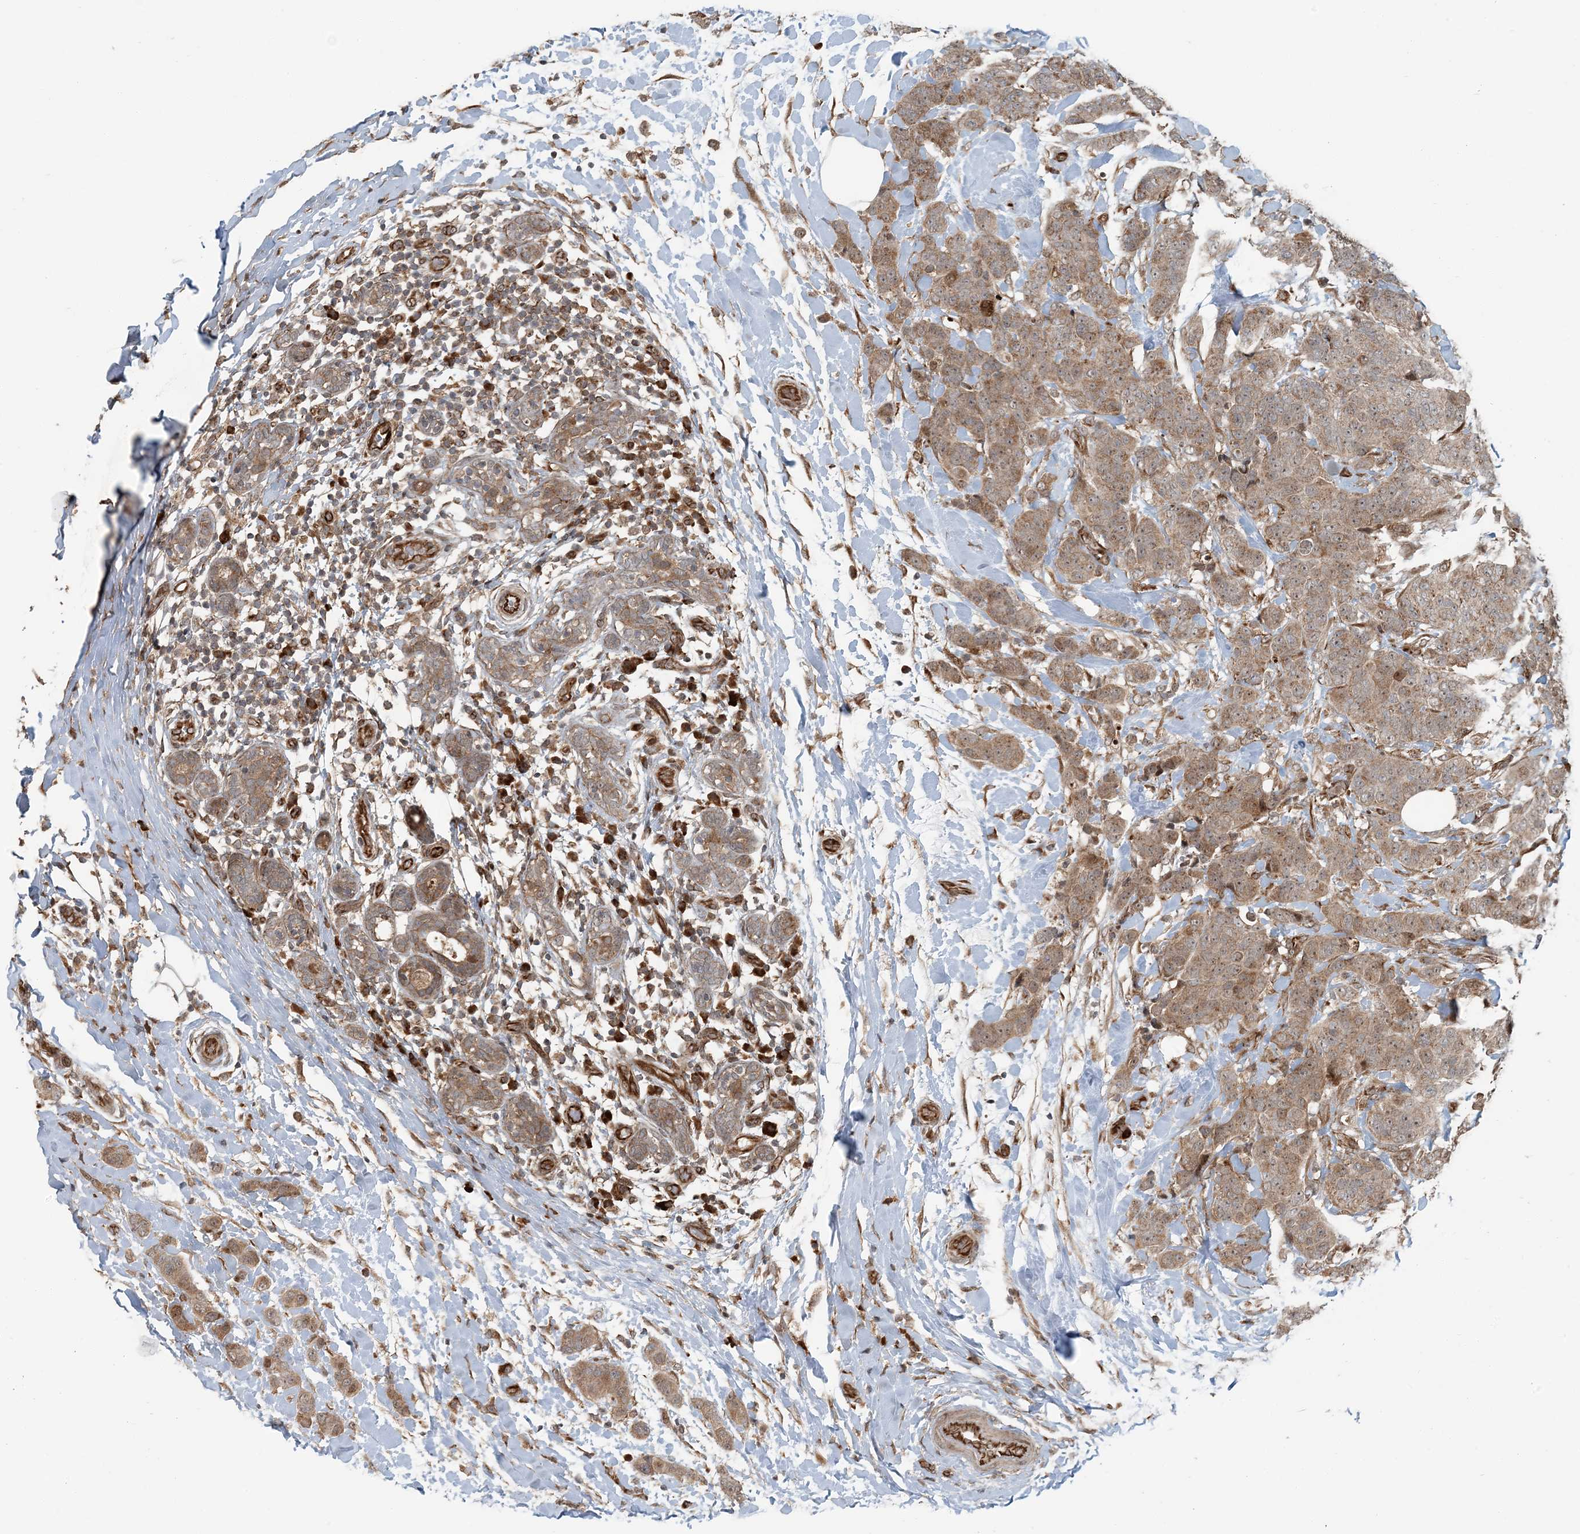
{"staining": {"intensity": "weak", "quantity": ">75%", "location": "cytoplasmic/membranous"}, "tissue": "breast cancer", "cell_type": "Tumor cells", "image_type": "cancer", "snomed": [{"axis": "morphology", "description": "Normal tissue, NOS"}, {"axis": "morphology", "description": "Duct carcinoma"}, {"axis": "topography", "description": "Breast"}], "caption": "Protein expression by IHC displays weak cytoplasmic/membranous expression in approximately >75% of tumor cells in breast cancer (infiltrating ductal carcinoma).", "gene": "EDEM2", "patient": {"sex": "female", "age": 40}}